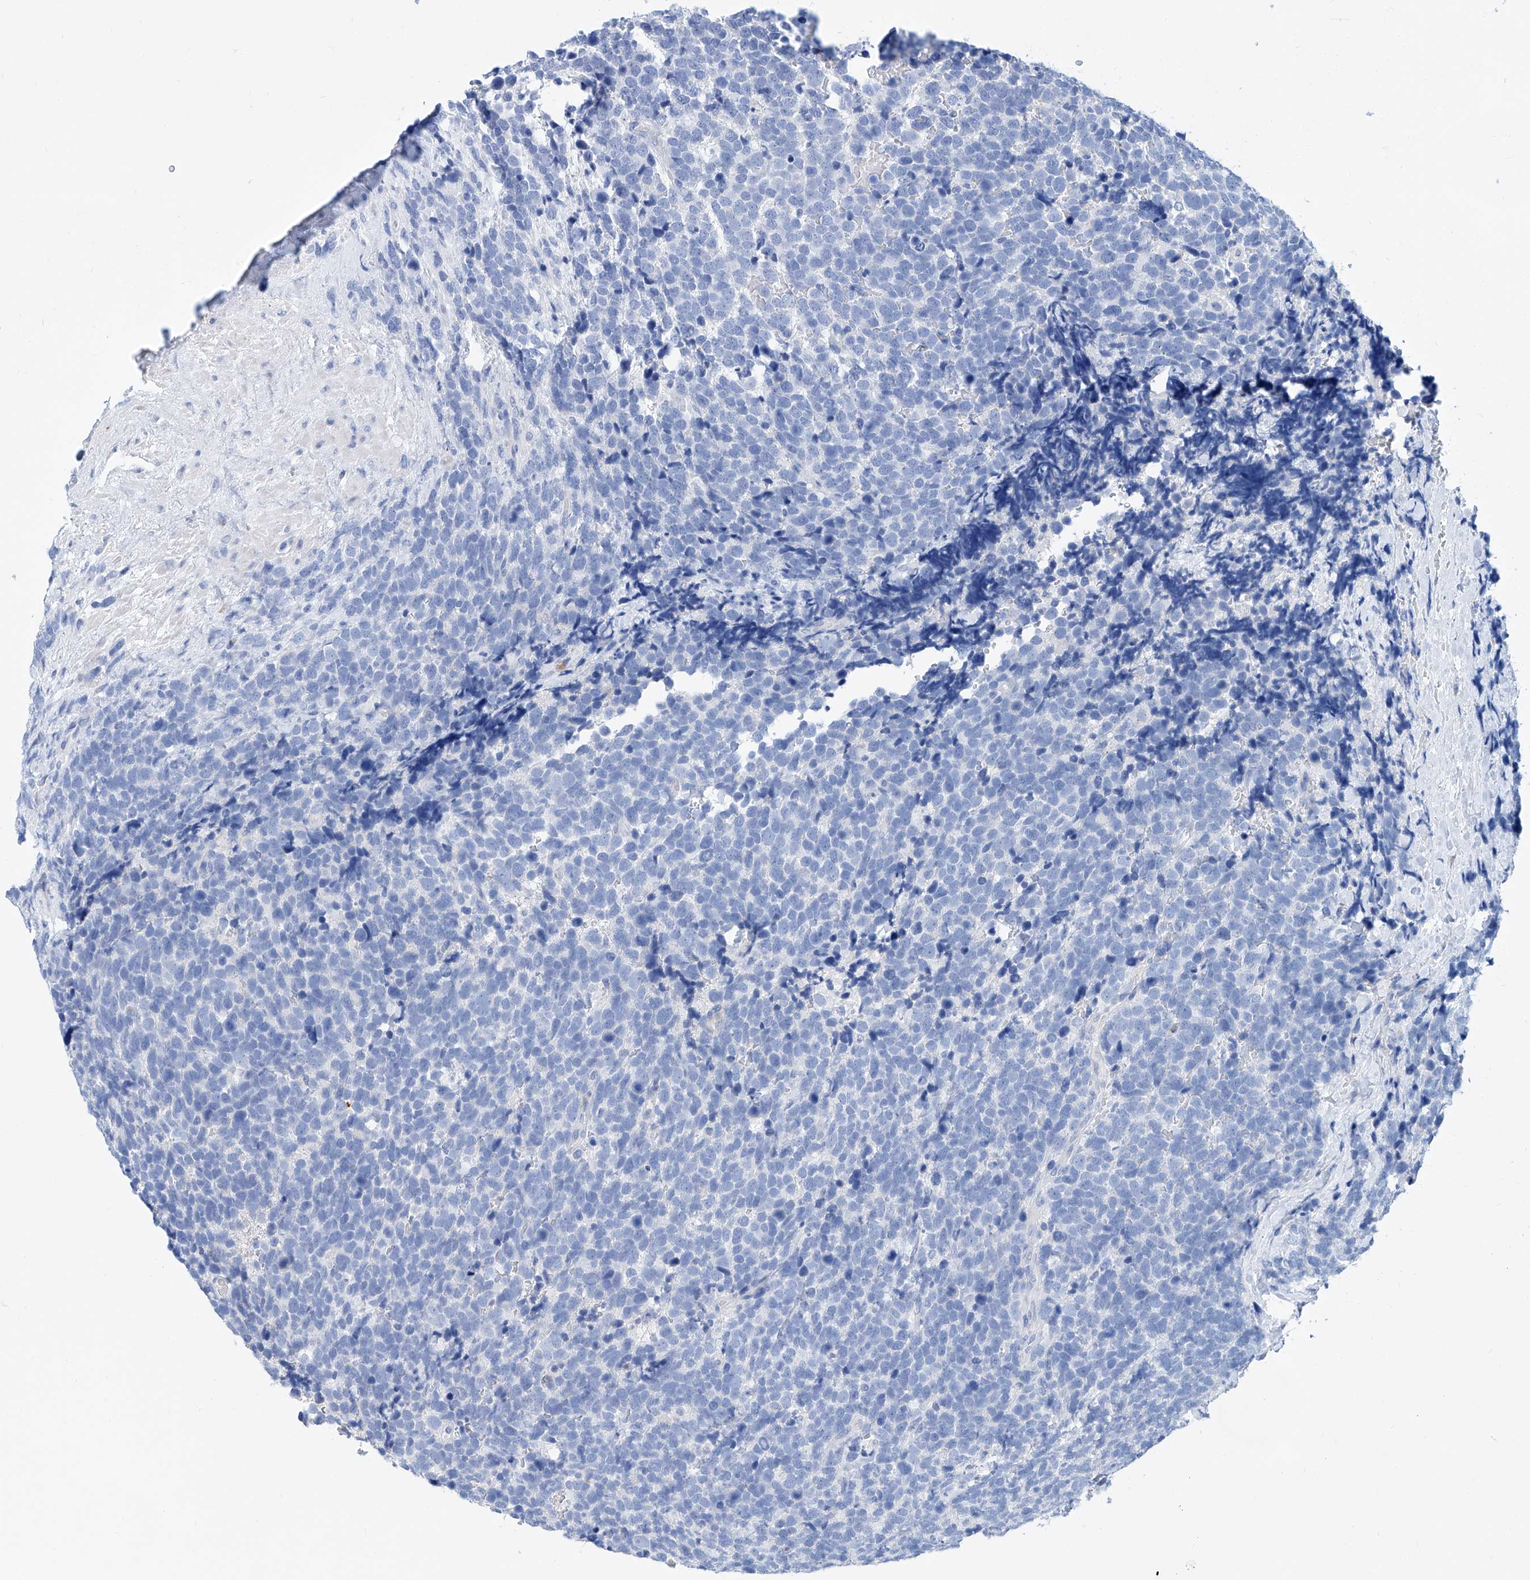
{"staining": {"intensity": "negative", "quantity": "none", "location": "none"}, "tissue": "urothelial cancer", "cell_type": "Tumor cells", "image_type": "cancer", "snomed": [{"axis": "morphology", "description": "Urothelial carcinoma, High grade"}, {"axis": "topography", "description": "Urinary bladder"}], "caption": "IHC of human urothelial cancer displays no expression in tumor cells. (Brightfield microscopy of DAB (3,3'-diaminobenzidine) immunohistochemistry (IHC) at high magnification).", "gene": "SLC25A29", "patient": {"sex": "female", "age": 82}}